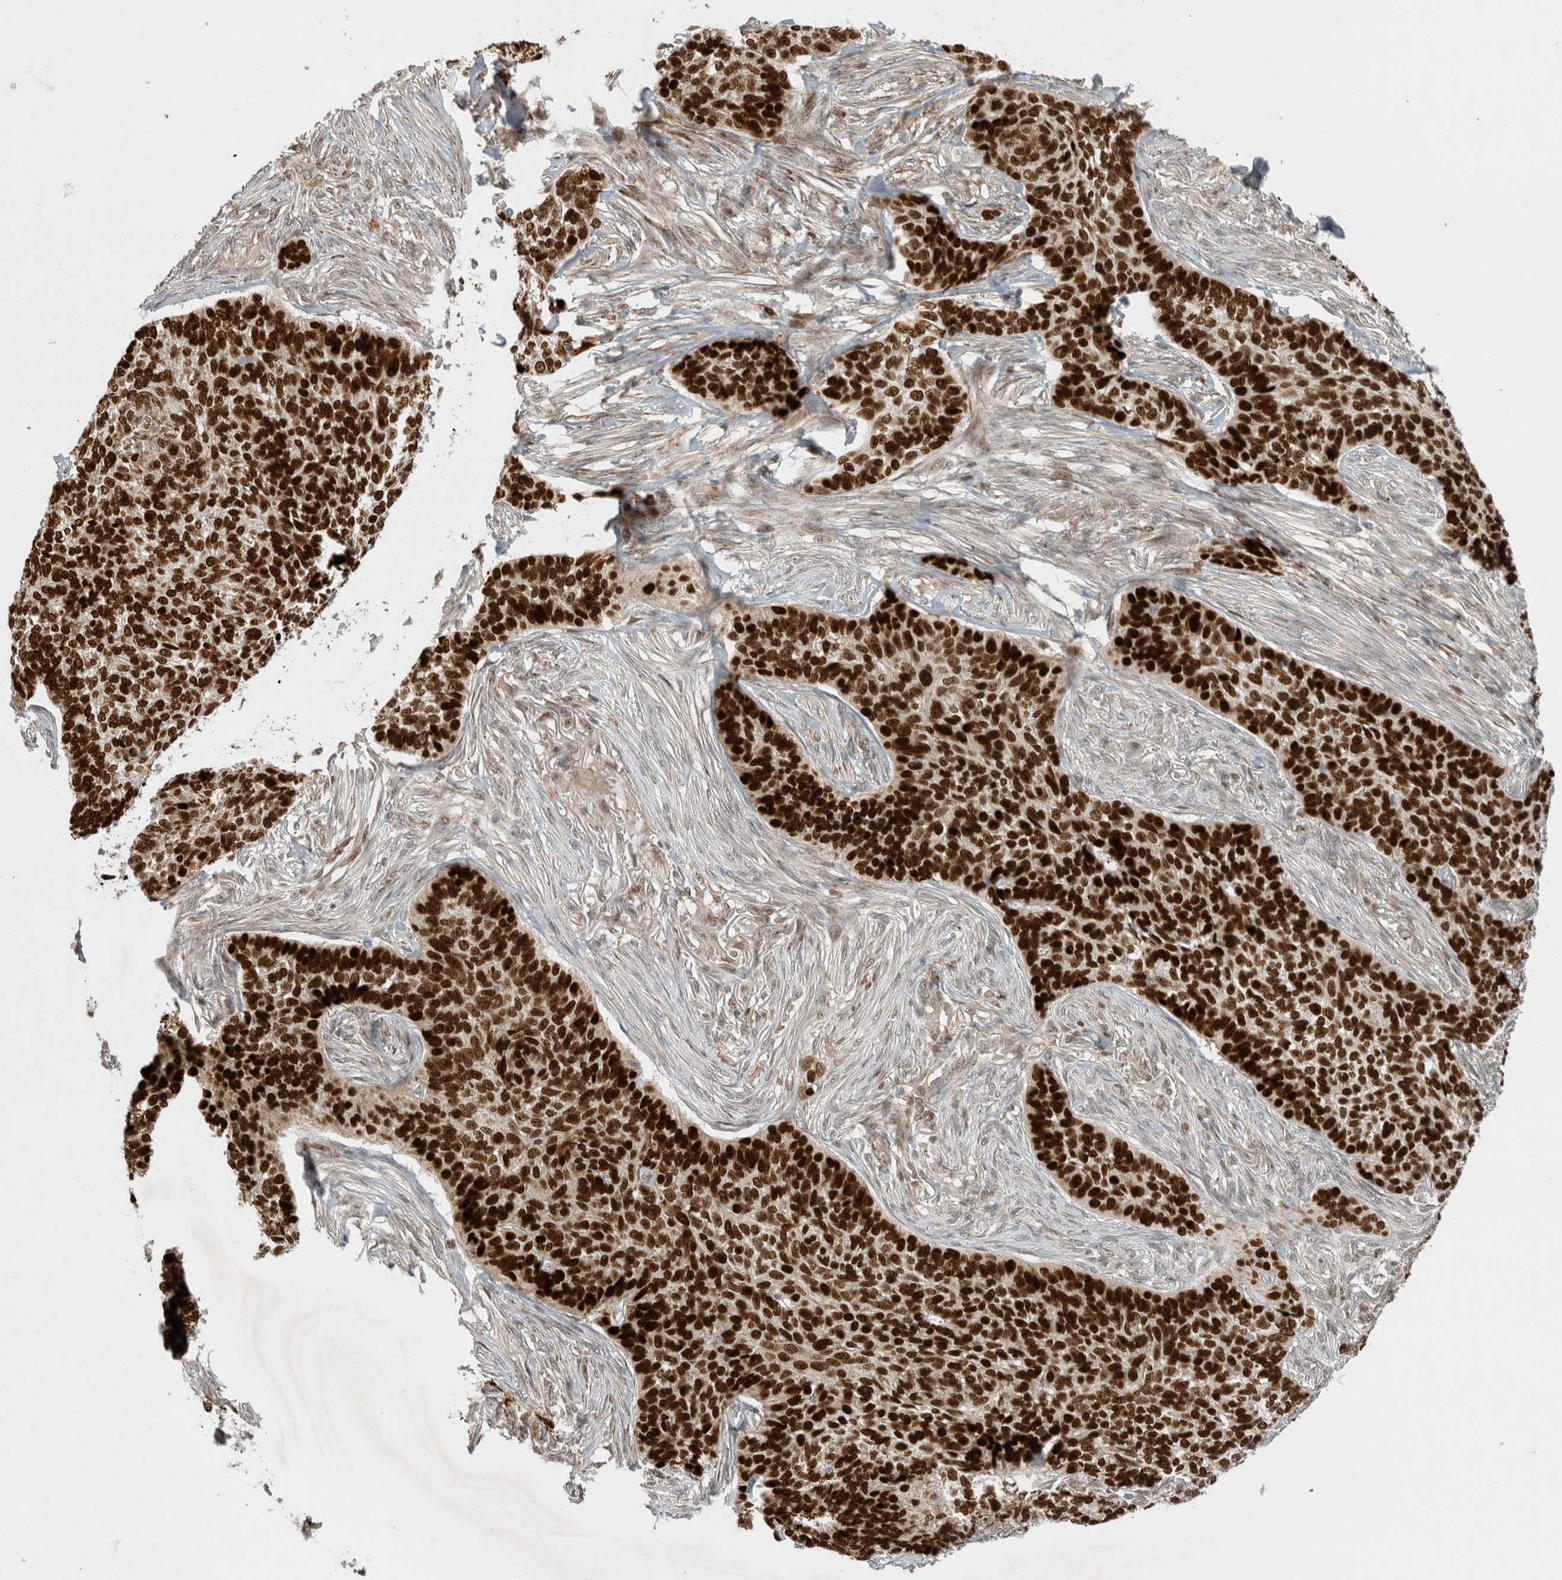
{"staining": {"intensity": "strong", "quantity": ">75%", "location": "nuclear"}, "tissue": "skin cancer", "cell_type": "Tumor cells", "image_type": "cancer", "snomed": [{"axis": "morphology", "description": "Basal cell carcinoma"}, {"axis": "topography", "description": "Skin"}], "caption": "The histopathology image demonstrates staining of skin basal cell carcinoma, revealing strong nuclear protein positivity (brown color) within tumor cells.", "gene": "INSRR", "patient": {"sex": "male", "age": 85}}